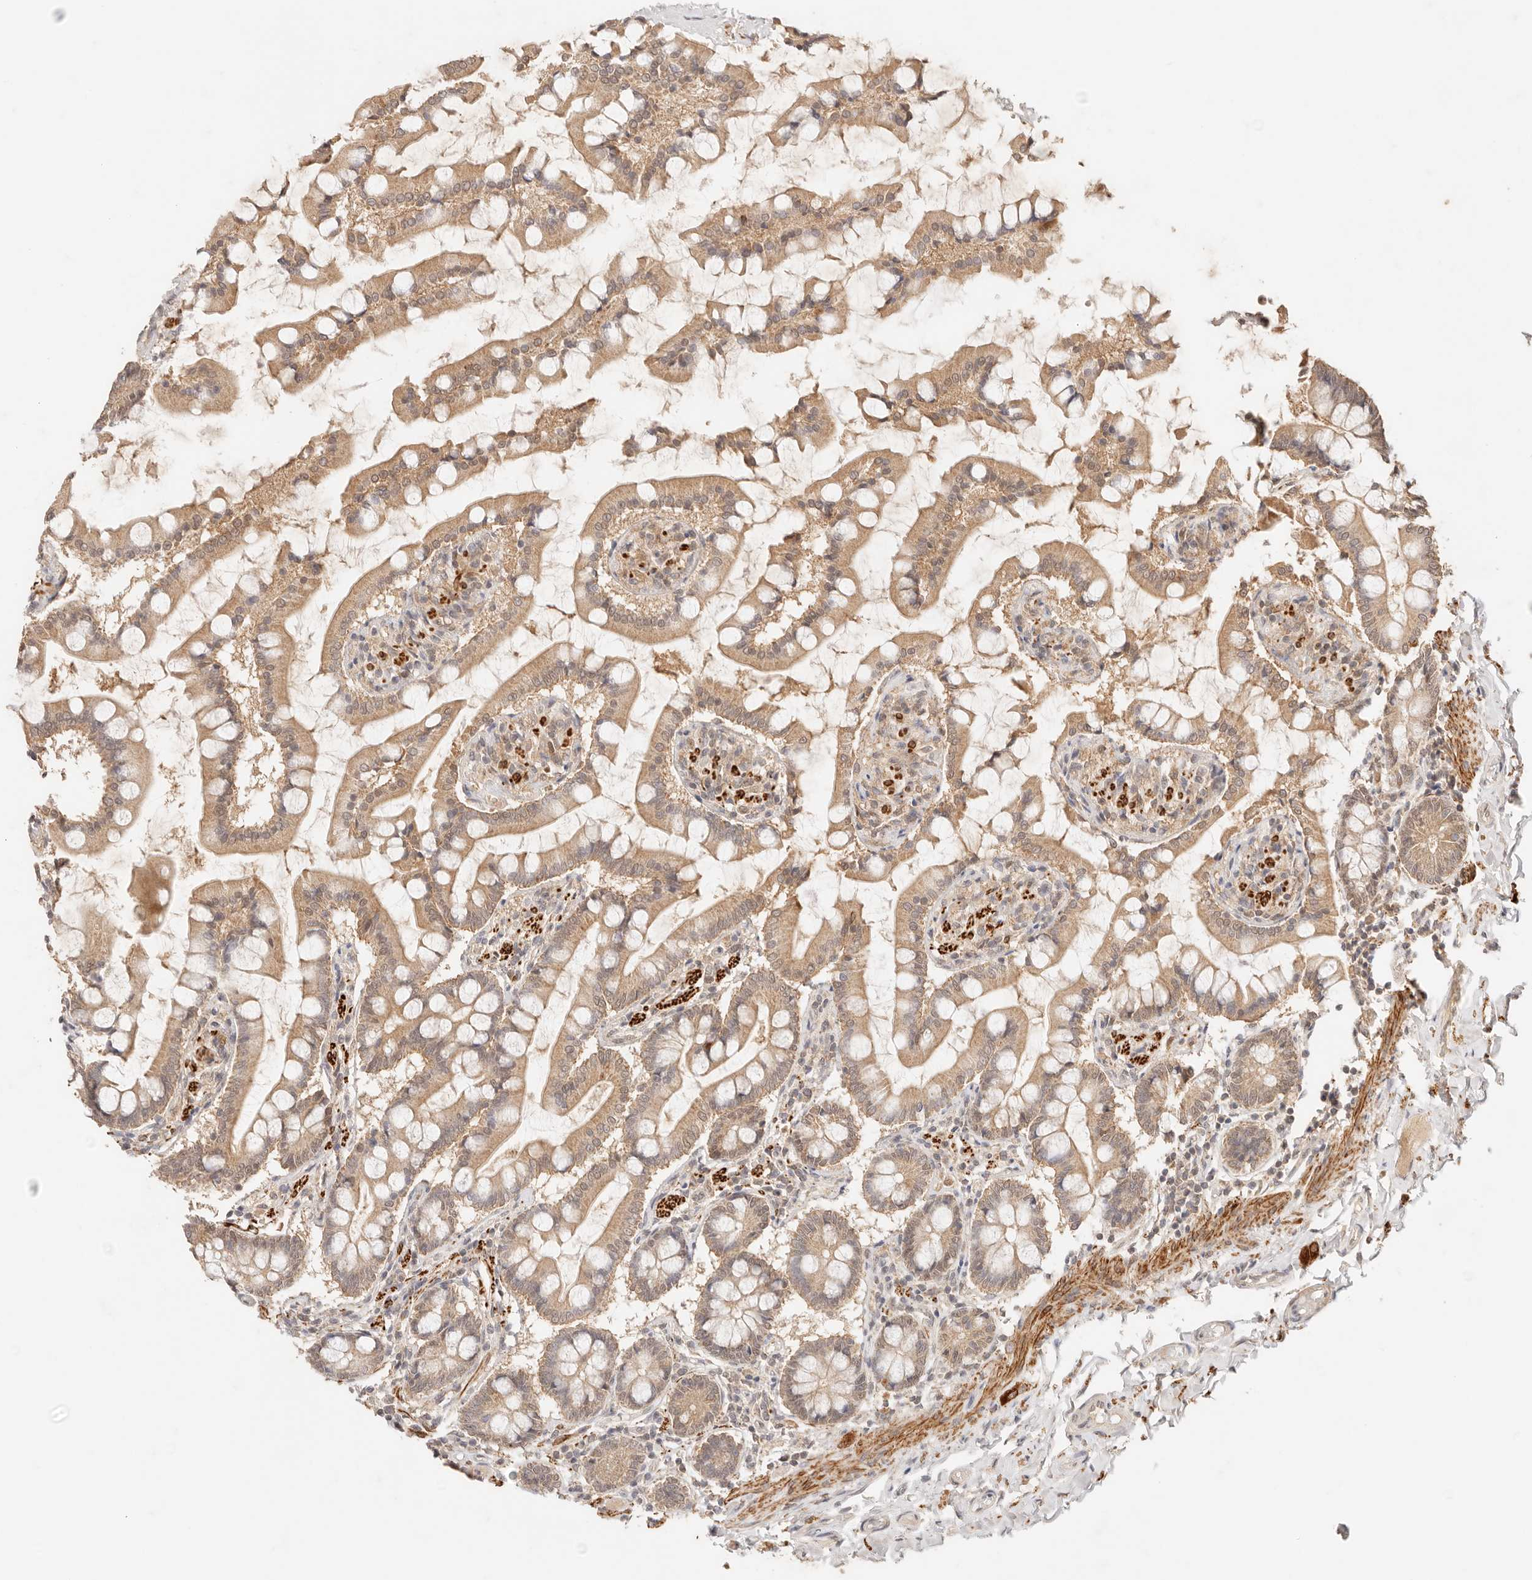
{"staining": {"intensity": "moderate", "quantity": ">75%", "location": "cytoplasmic/membranous"}, "tissue": "small intestine", "cell_type": "Glandular cells", "image_type": "normal", "snomed": [{"axis": "morphology", "description": "Normal tissue, NOS"}, {"axis": "topography", "description": "Small intestine"}], "caption": "DAB (3,3'-diaminobenzidine) immunohistochemical staining of unremarkable small intestine displays moderate cytoplasmic/membranous protein positivity in approximately >75% of glandular cells.", "gene": "TRIM11", "patient": {"sex": "male", "age": 41}}